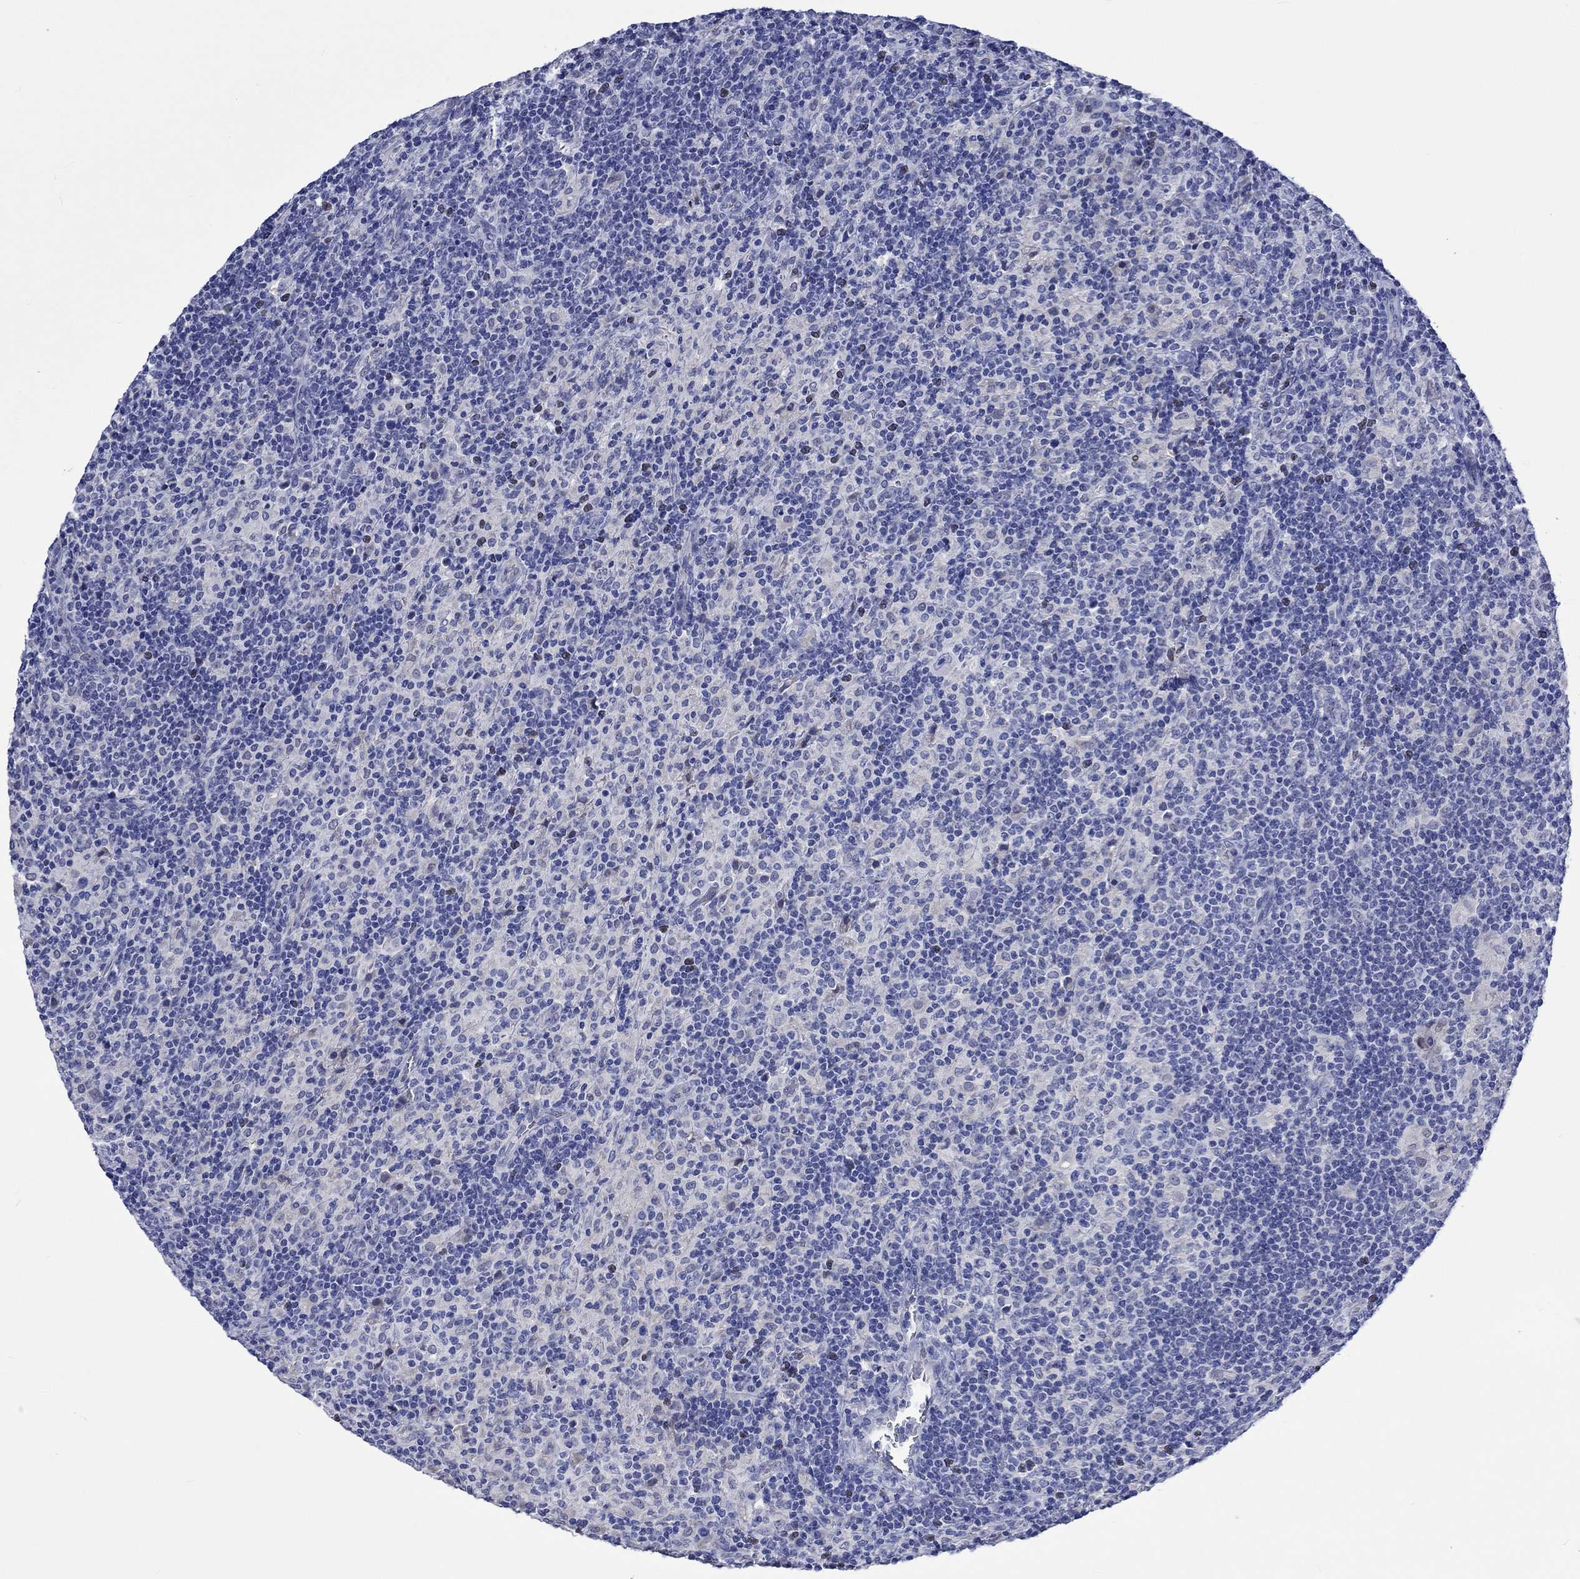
{"staining": {"intensity": "negative", "quantity": "none", "location": "none"}, "tissue": "lymphoma", "cell_type": "Tumor cells", "image_type": "cancer", "snomed": [{"axis": "morphology", "description": "Hodgkin's disease, NOS"}, {"axis": "topography", "description": "Lymph node"}], "caption": "Immunohistochemistry (IHC) of human lymphoma demonstrates no staining in tumor cells. (Immunohistochemistry (IHC), brightfield microscopy, high magnification).", "gene": "KLHL35", "patient": {"sex": "male", "age": 70}}